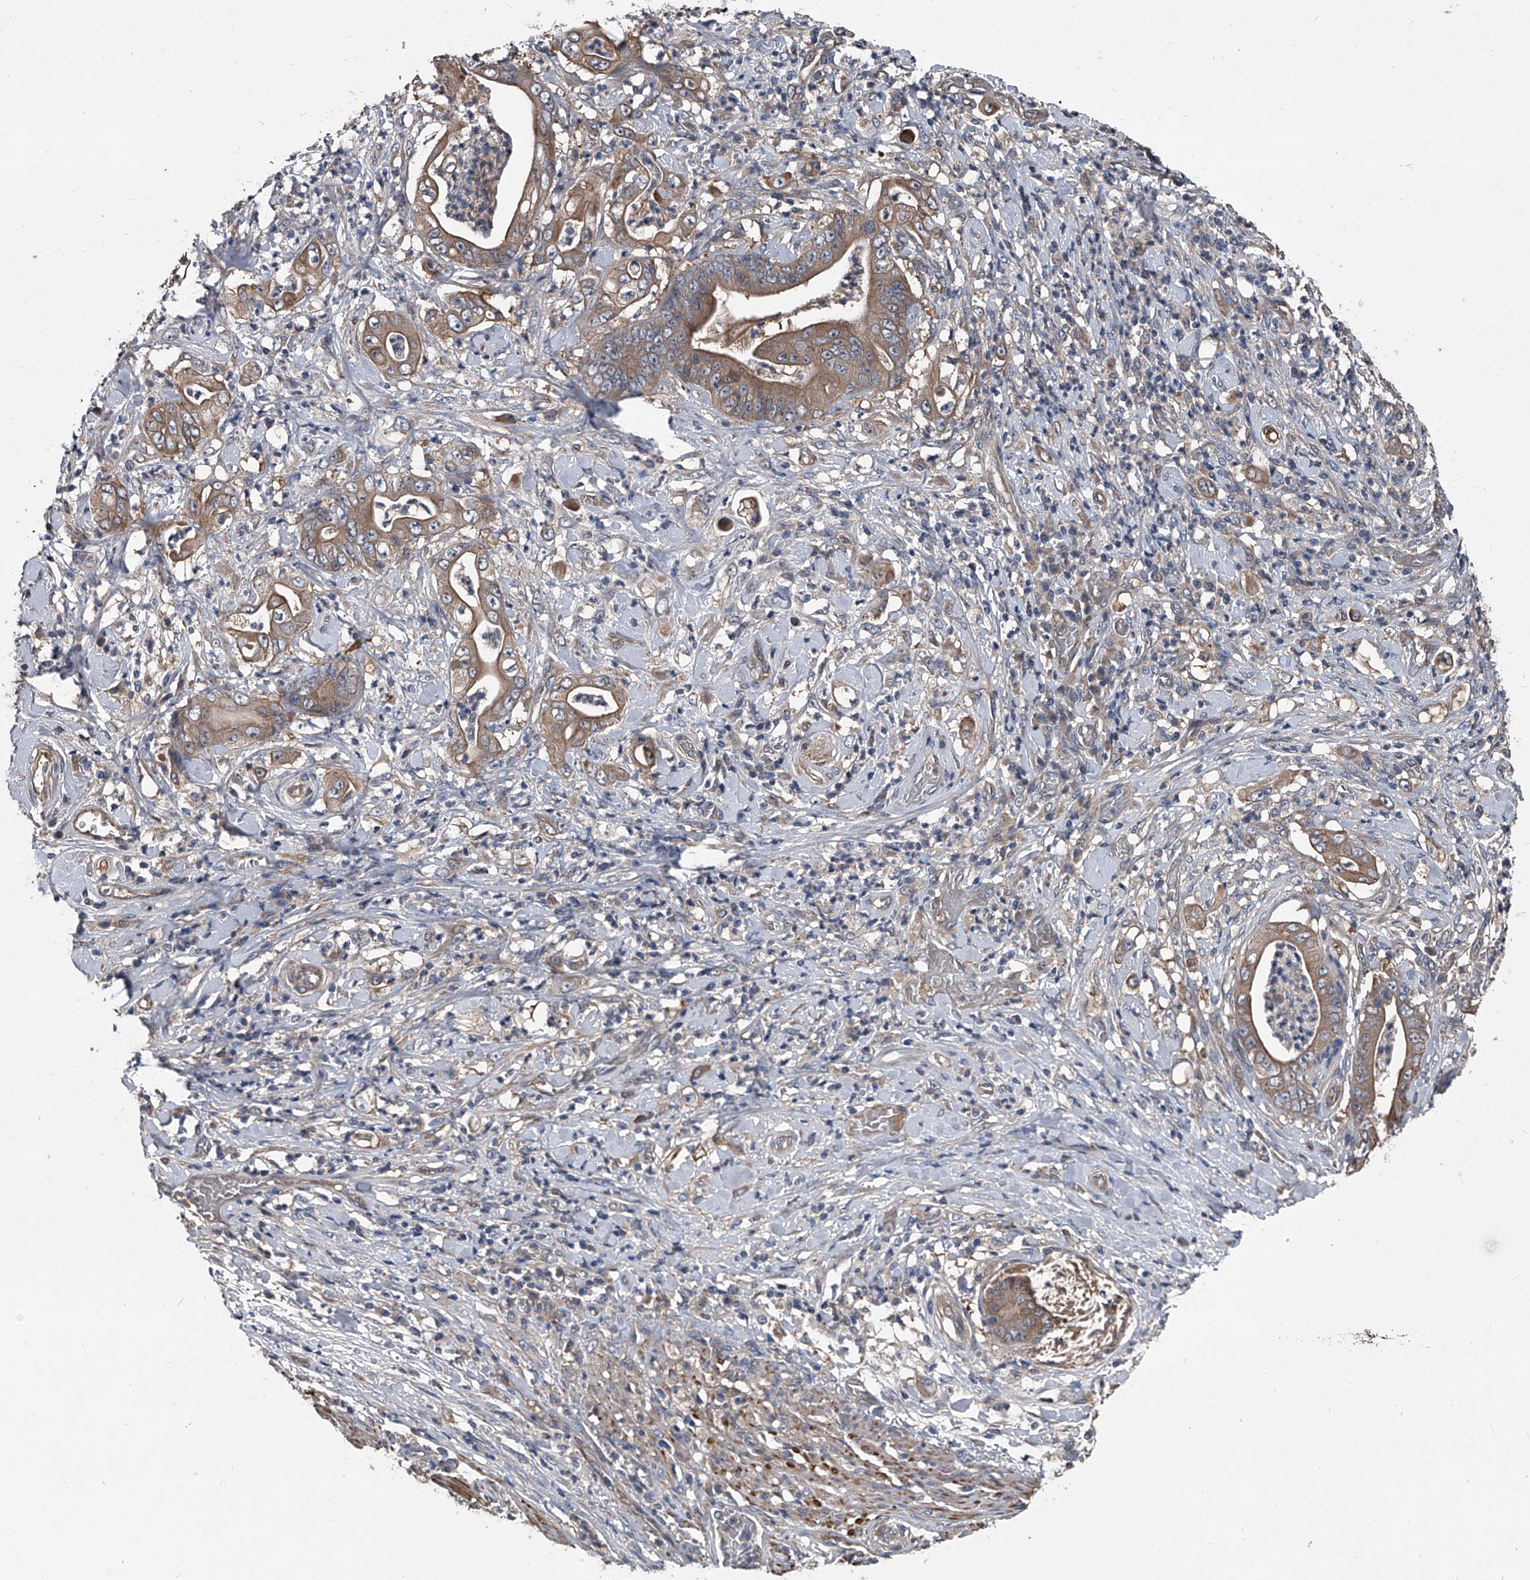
{"staining": {"intensity": "moderate", "quantity": ">75%", "location": "cytoplasmic/membranous"}, "tissue": "stomach cancer", "cell_type": "Tumor cells", "image_type": "cancer", "snomed": [{"axis": "morphology", "description": "Adenocarcinoma, NOS"}, {"axis": "topography", "description": "Stomach"}], "caption": "Tumor cells display medium levels of moderate cytoplasmic/membranous expression in about >75% of cells in human stomach cancer (adenocarcinoma). The staining was performed using DAB, with brown indicating positive protein expression. Nuclei are stained blue with hematoxylin.", "gene": "KIF13A", "patient": {"sex": "female", "age": 73}}